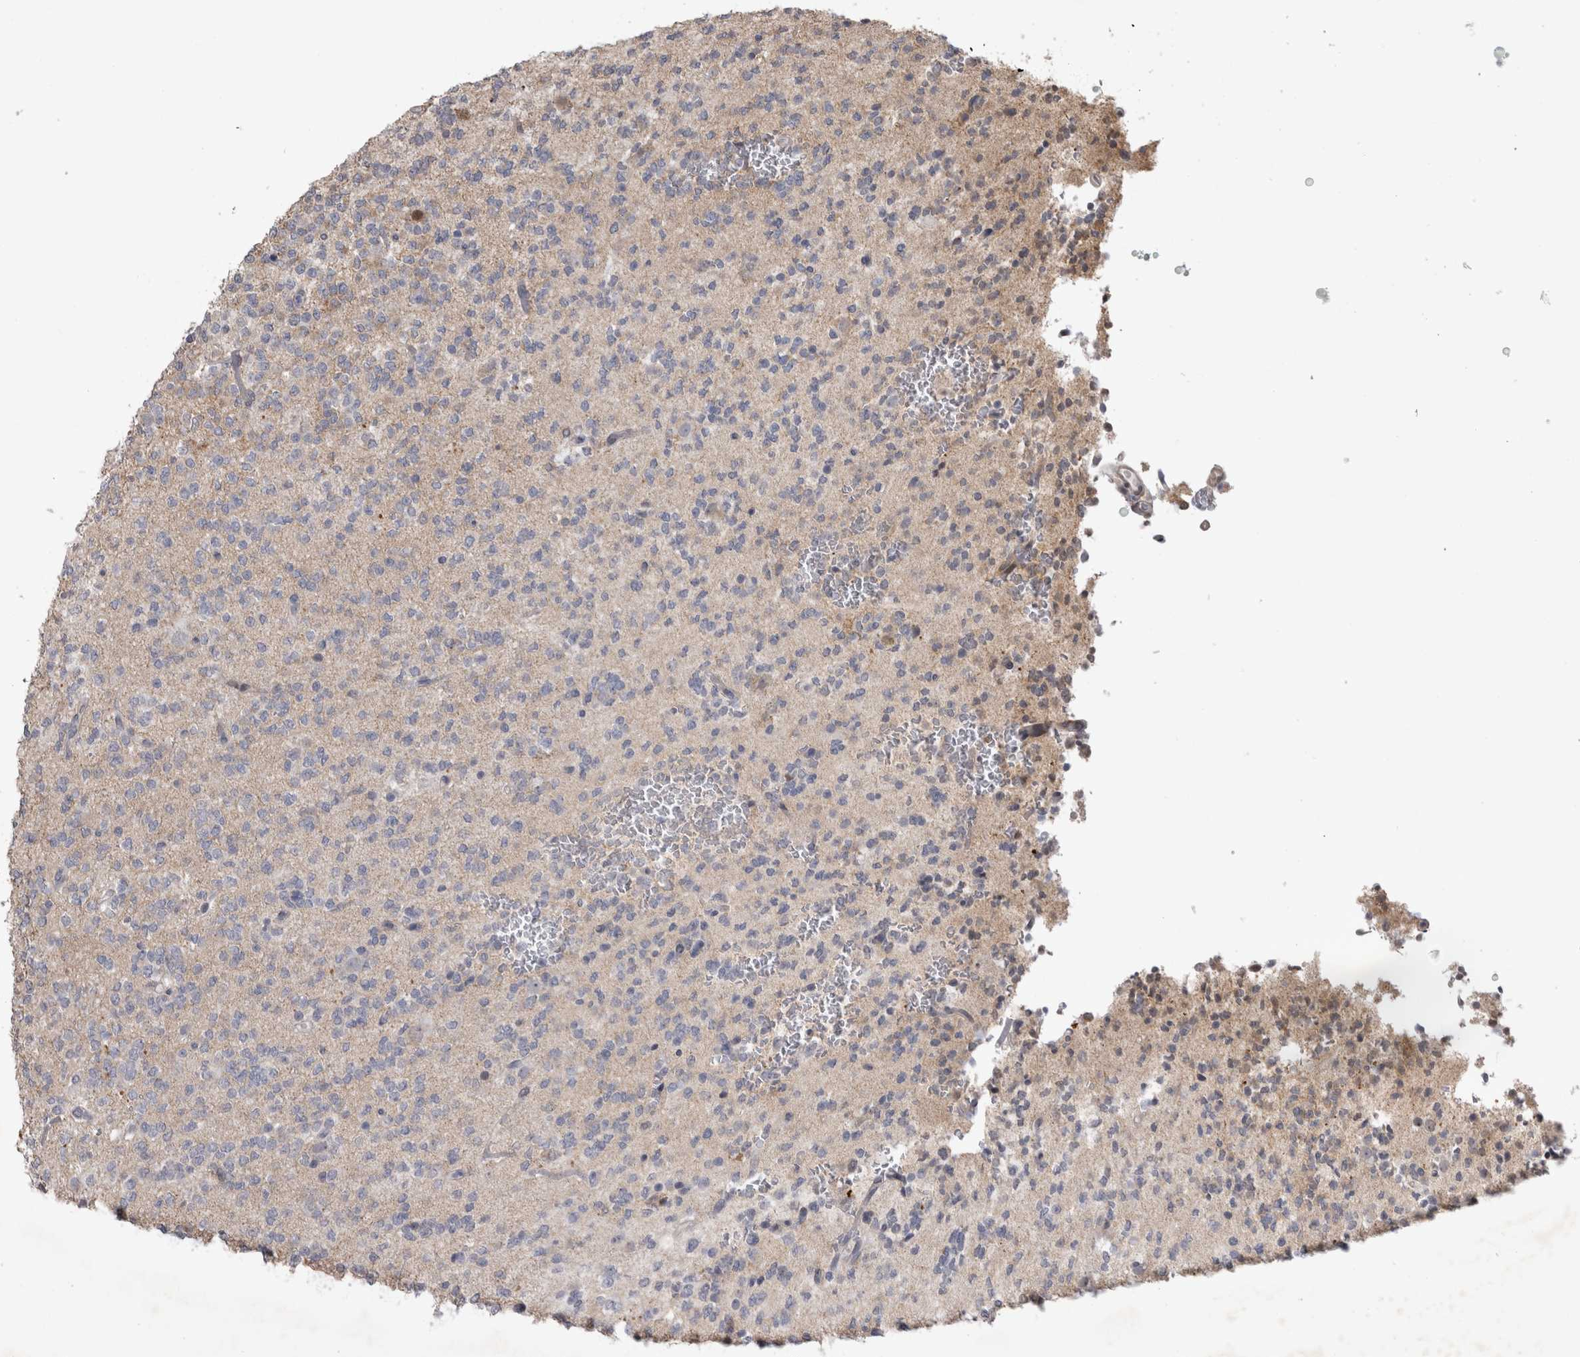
{"staining": {"intensity": "negative", "quantity": "none", "location": "none"}, "tissue": "glioma", "cell_type": "Tumor cells", "image_type": "cancer", "snomed": [{"axis": "morphology", "description": "Glioma, malignant, Low grade"}, {"axis": "topography", "description": "Brain"}], "caption": "High magnification brightfield microscopy of glioma stained with DAB (brown) and counterstained with hematoxylin (blue): tumor cells show no significant positivity.", "gene": "IFI44", "patient": {"sex": "male", "age": 38}}